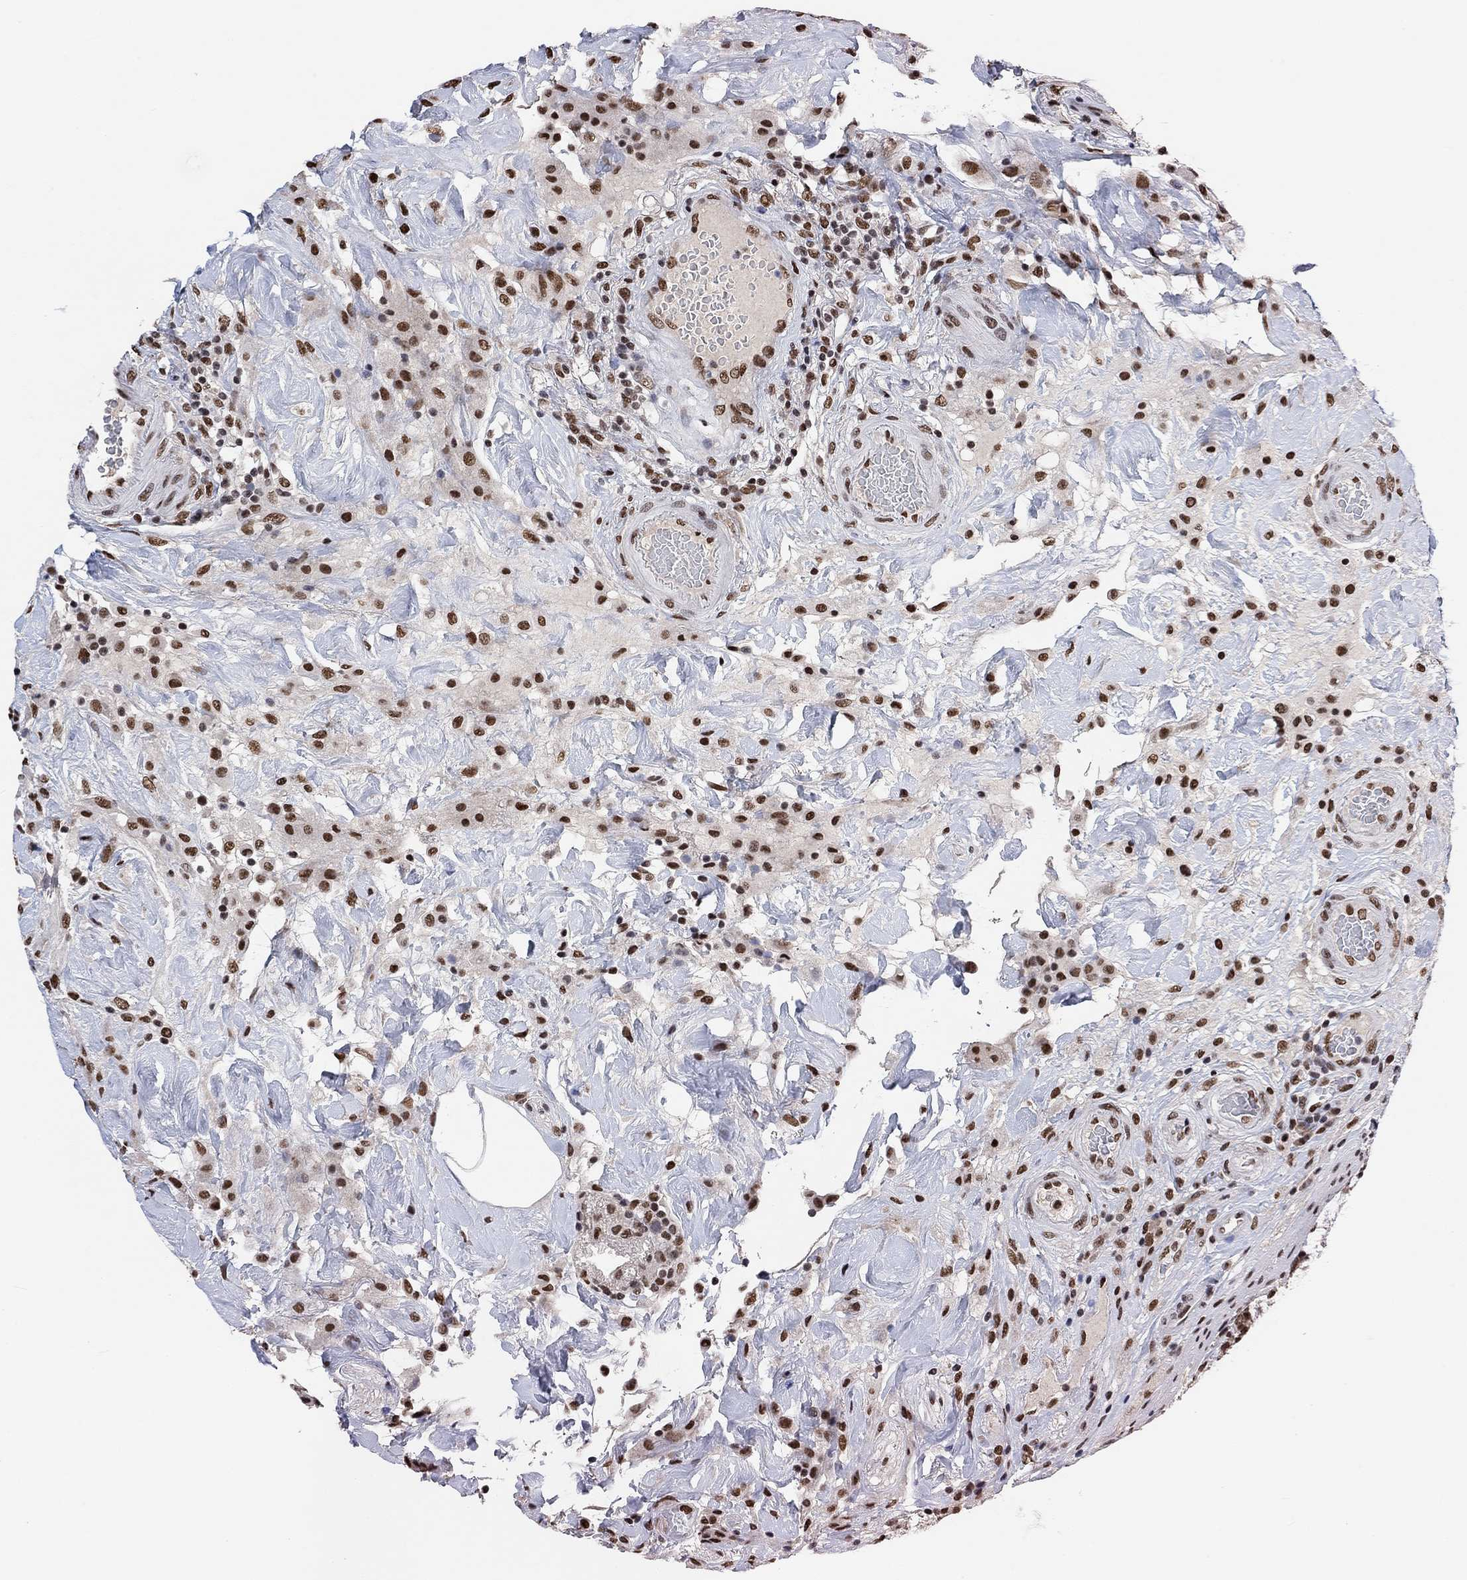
{"staining": {"intensity": "strong", "quantity": ">75%", "location": "nuclear"}, "tissue": "colorectal cancer", "cell_type": "Tumor cells", "image_type": "cancer", "snomed": [{"axis": "morphology", "description": "Adenocarcinoma, NOS"}, {"axis": "topography", "description": "Colon"}], "caption": "The histopathology image exhibits staining of adenocarcinoma (colorectal), revealing strong nuclear protein positivity (brown color) within tumor cells.", "gene": "USP39", "patient": {"sex": "female", "age": 69}}